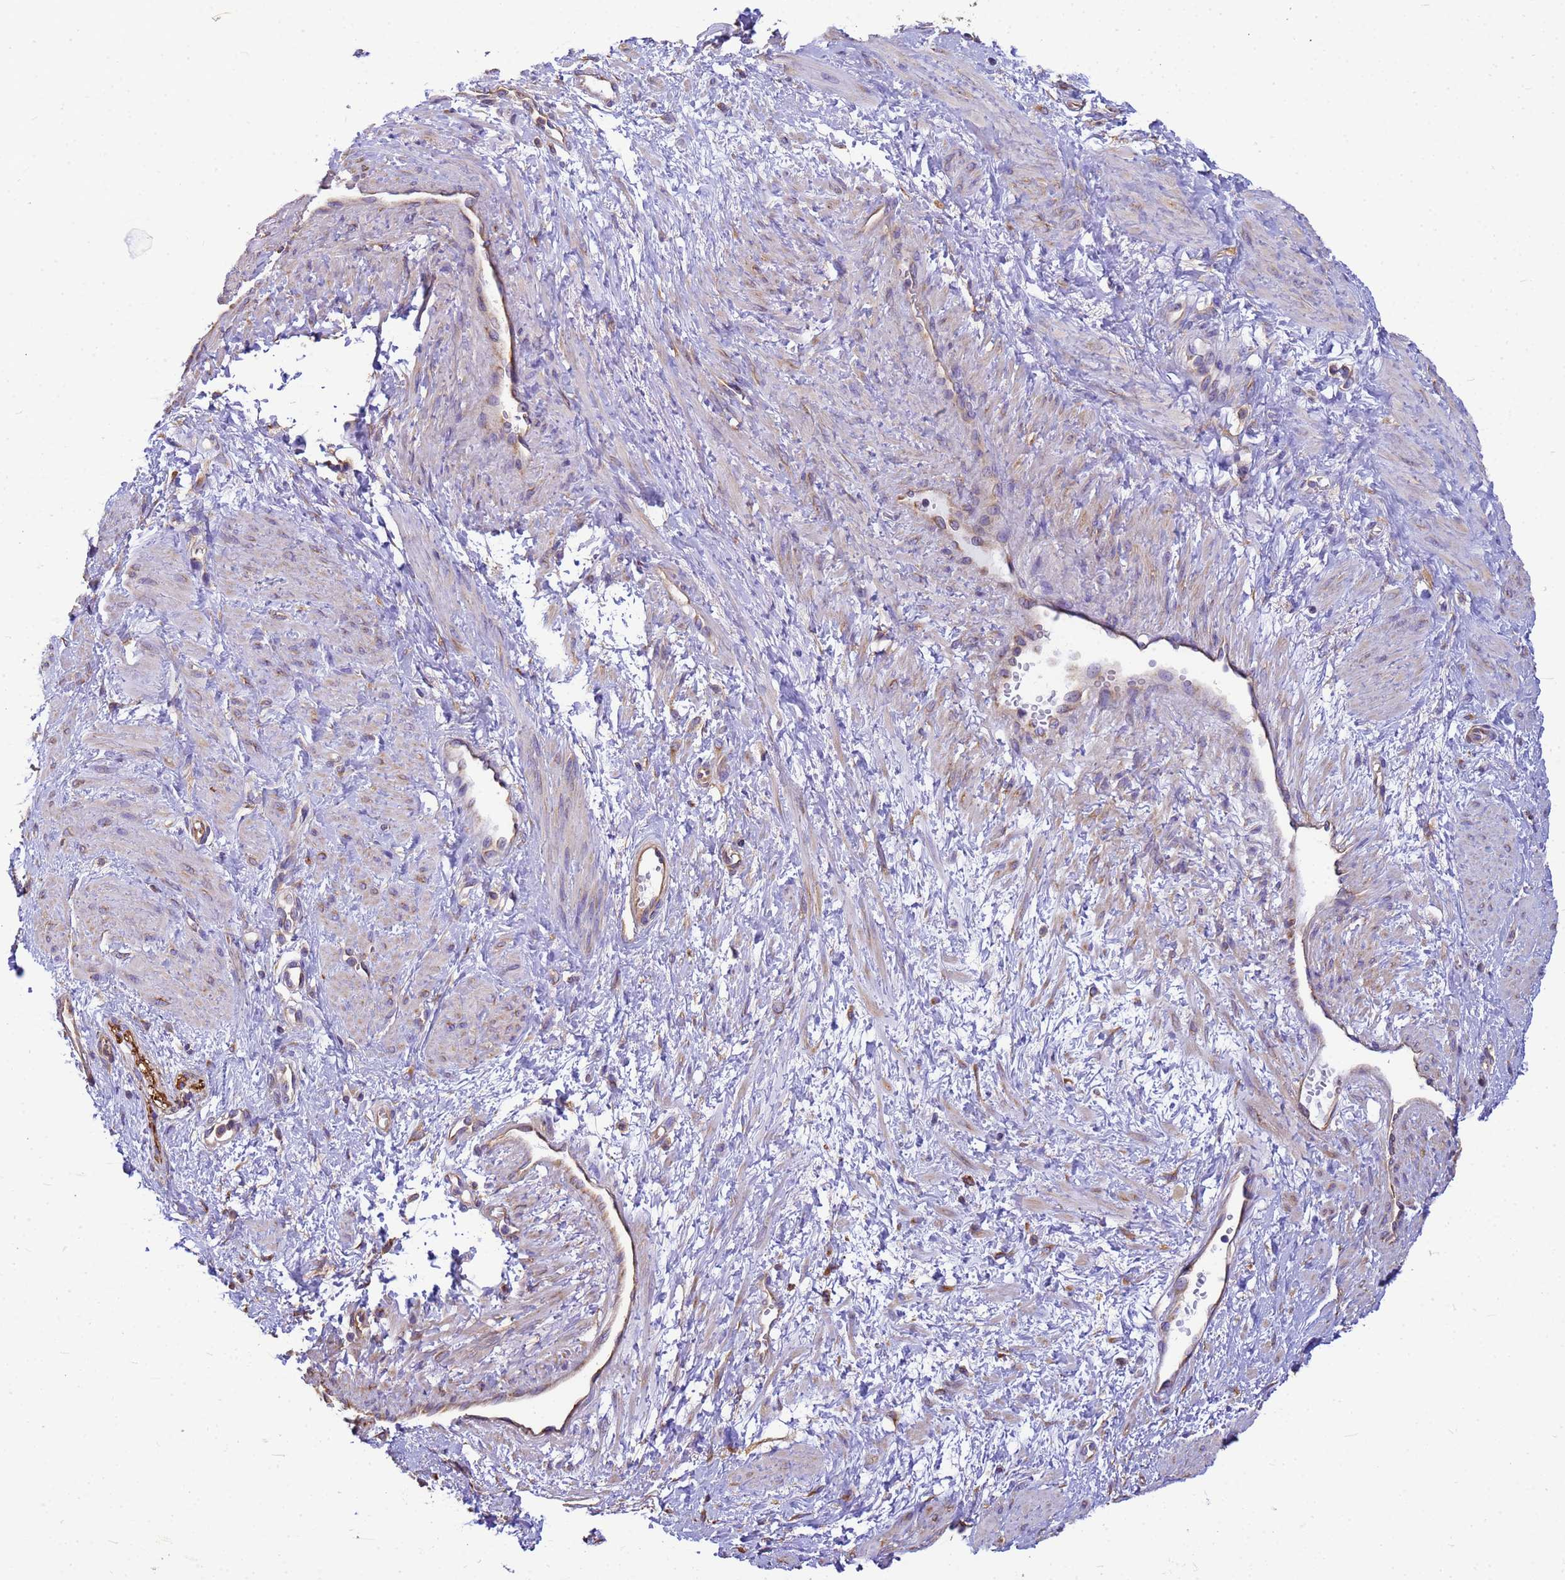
{"staining": {"intensity": "weak", "quantity": "<25%", "location": "cytoplasmic/membranous"}, "tissue": "smooth muscle", "cell_type": "Smooth muscle cells", "image_type": "normal", "snomed": [{"axis": "morphology", "description": "Normal tissue, NOS"}, {"axis": "topography", "description": "Smooth muscle"}, {"axis": "topography", "description": "Uterus"}], "caption": "IHC image of benign smooth muscle: human smooth muscle stained with DAB (3,3'-diaminobenzidine) displays no significant protein positivity in smooth muscle cells. (Stains: DAB (3,3'-diaminobenzidine) immunohistochemistry (IHC) with hematoxylin counter stain, Microscopy: brightfield microscopy at high magnification).", "gene": "ENSG00000198211", "patient": {"sex": "female", "age": 39}}